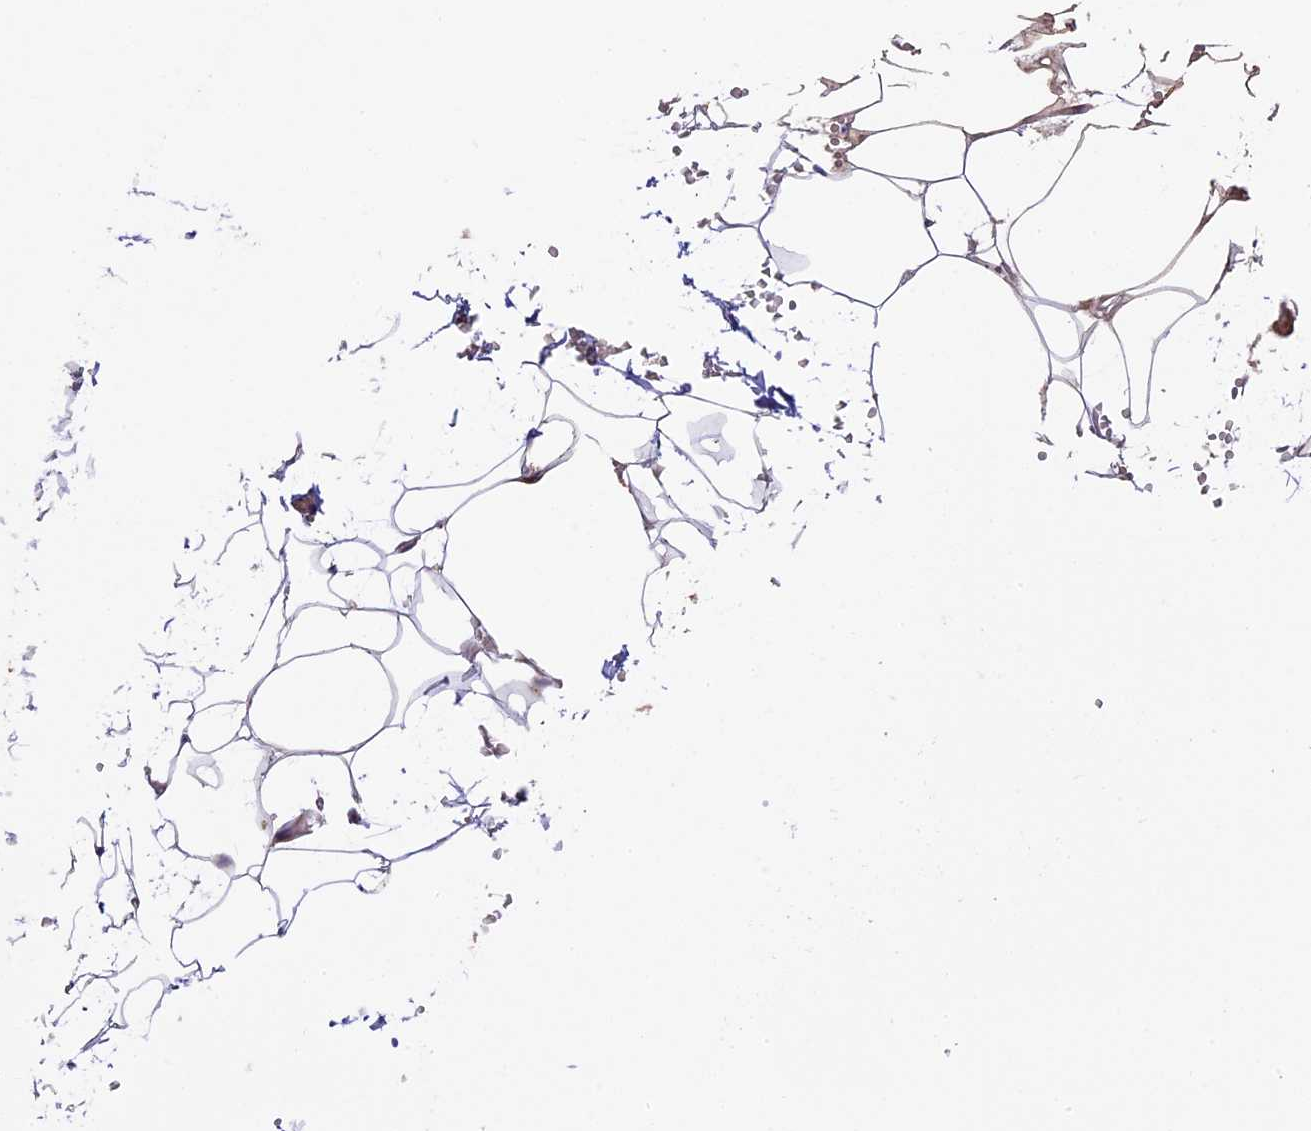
{"staining": {"intensity": "negative", "quantity": "none", "location": "none"}, "tissue": "adipose tissue", "cell_type": "Adipocytes", "image_type": "normal", "snomed": [{"axis": "morphology", "description": "Normal tissue, NOS"}, {"axis": "topography", "description": "Gallbladder"}, {"axis": "topography", "description": "Peripheral nerve tissue"}], "caption": "IHC image of benign adipose tissue: human adipose tissue stained with DAB exhibits no significant protein positivity in adipocytes.", "gene": "PIGU", "patient": {"sex": "male", "age": 38}}